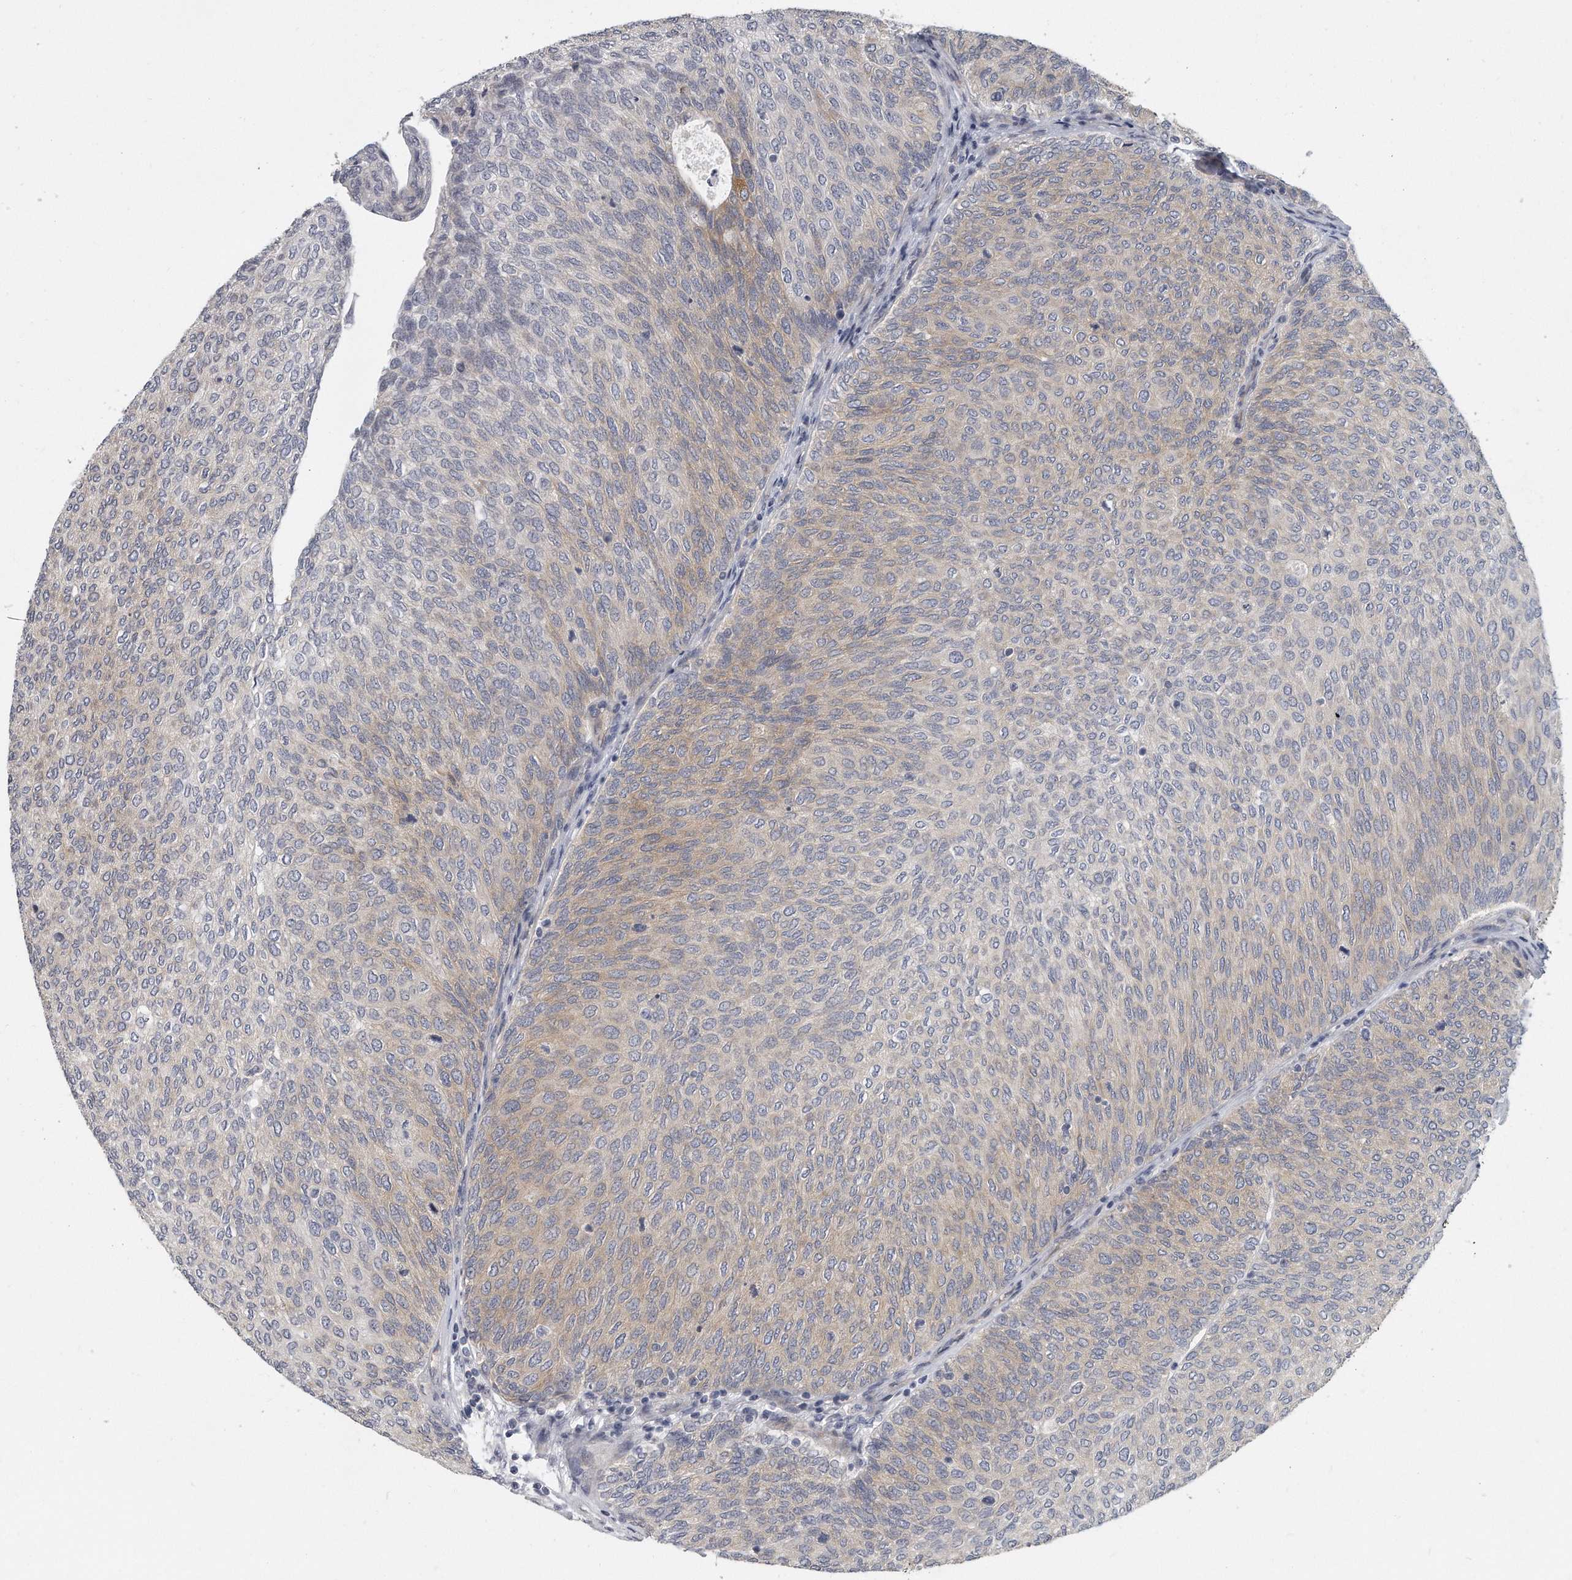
{"staining": {"intensity": "weak", "quantity": "25%-75%", "location": "cytoplasmic/membranous"}, "tissue": "urothelial cancer", "cell_type": "Tumor cells", "image_type": "cancer", "snomed": [{"axis": "morphology", "description": "Urothelial carcinoma, Low grade"}, {"axis": "topography", "description": "Urinary bladder"}], "caption": "Low-grade urothelial carcinoma stained with a brown dye displays weak cytoplasmic/membranous positive expression in approximately 25%-75% of tumor cells.", "gene": "PLEKHA6", "patient": {"sex": "female", "age": 79}}